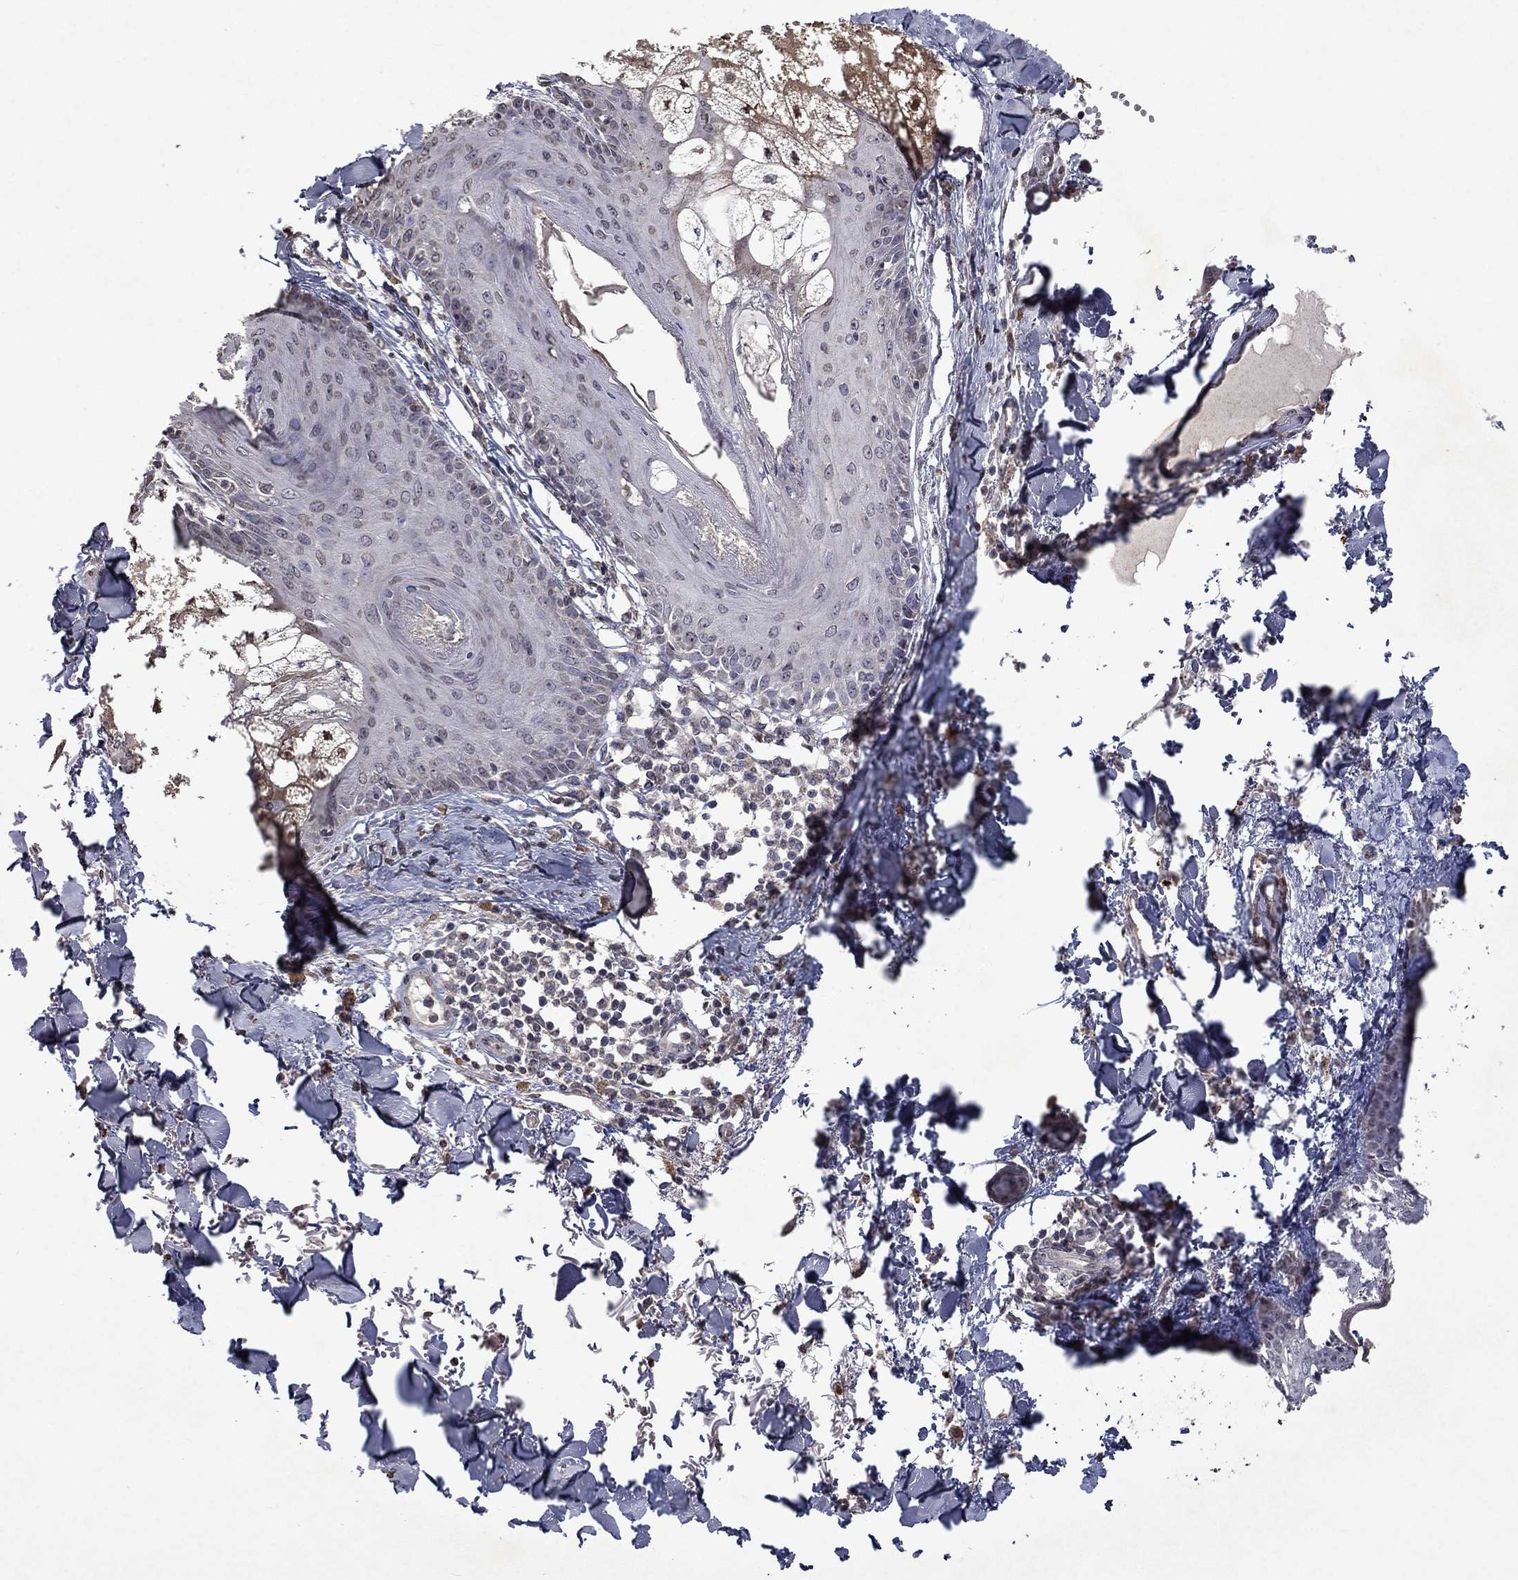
{"staining": {"intensity": "weak", "quantity": "25%-75%", "location": "cytoplasmic/membranous"}, "tissue": "skin", "cell_type": "Fibroblasts", "image_type": "normal", "snomed": [{"axis": "morphology", "description": "Normal tissue, NOS"}, {"axis": "topography", "description": "Skin"}], "caption": "Immunohistochemistry (DAB) staining of benign human skin shows weak cytoplasmic/membranous protein positivity in approximately 25%-75% of fibroblasts.", "gene": "TTC38", "patient": {"sex": "male", "age": 76}}